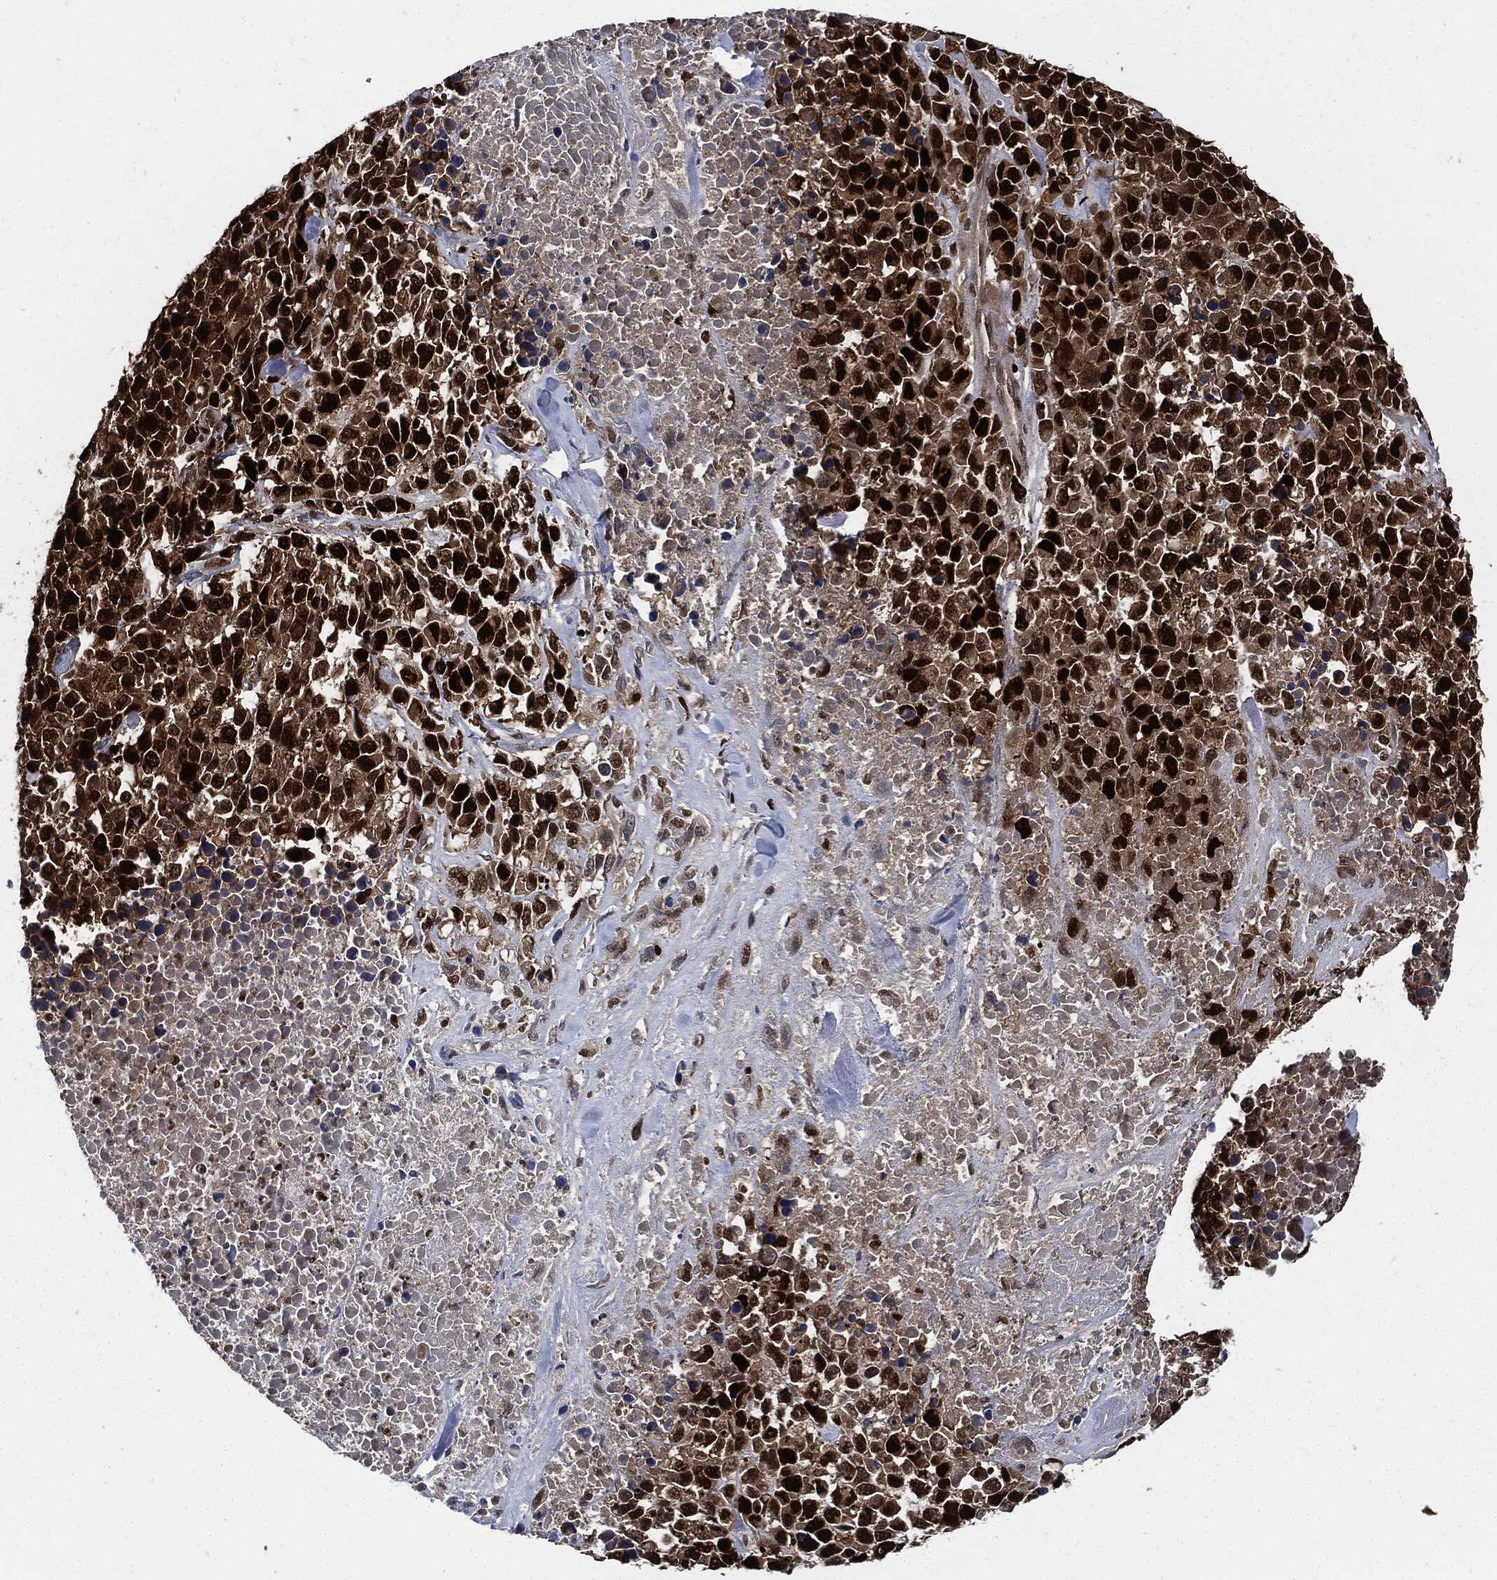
{"staining": {"intensity": "strong", "quantity": ">75%", "location": "nuclear"}, "tissue": "melanoma", "cell_type": "Tumor cells", "image_type": "cancer", "snomed": [{"axis": "morphology", "description": "Malignant melanoma, Metastatic site"}, {"axis": "topography", "description": "Skin"}], "caption": "Melanoma stained for a protein (brown) shows strong nuclear positive positivity in about >75% of tumor cells.", "gene": "PCNA", "patient": {"sex": "male", "age": 84}}